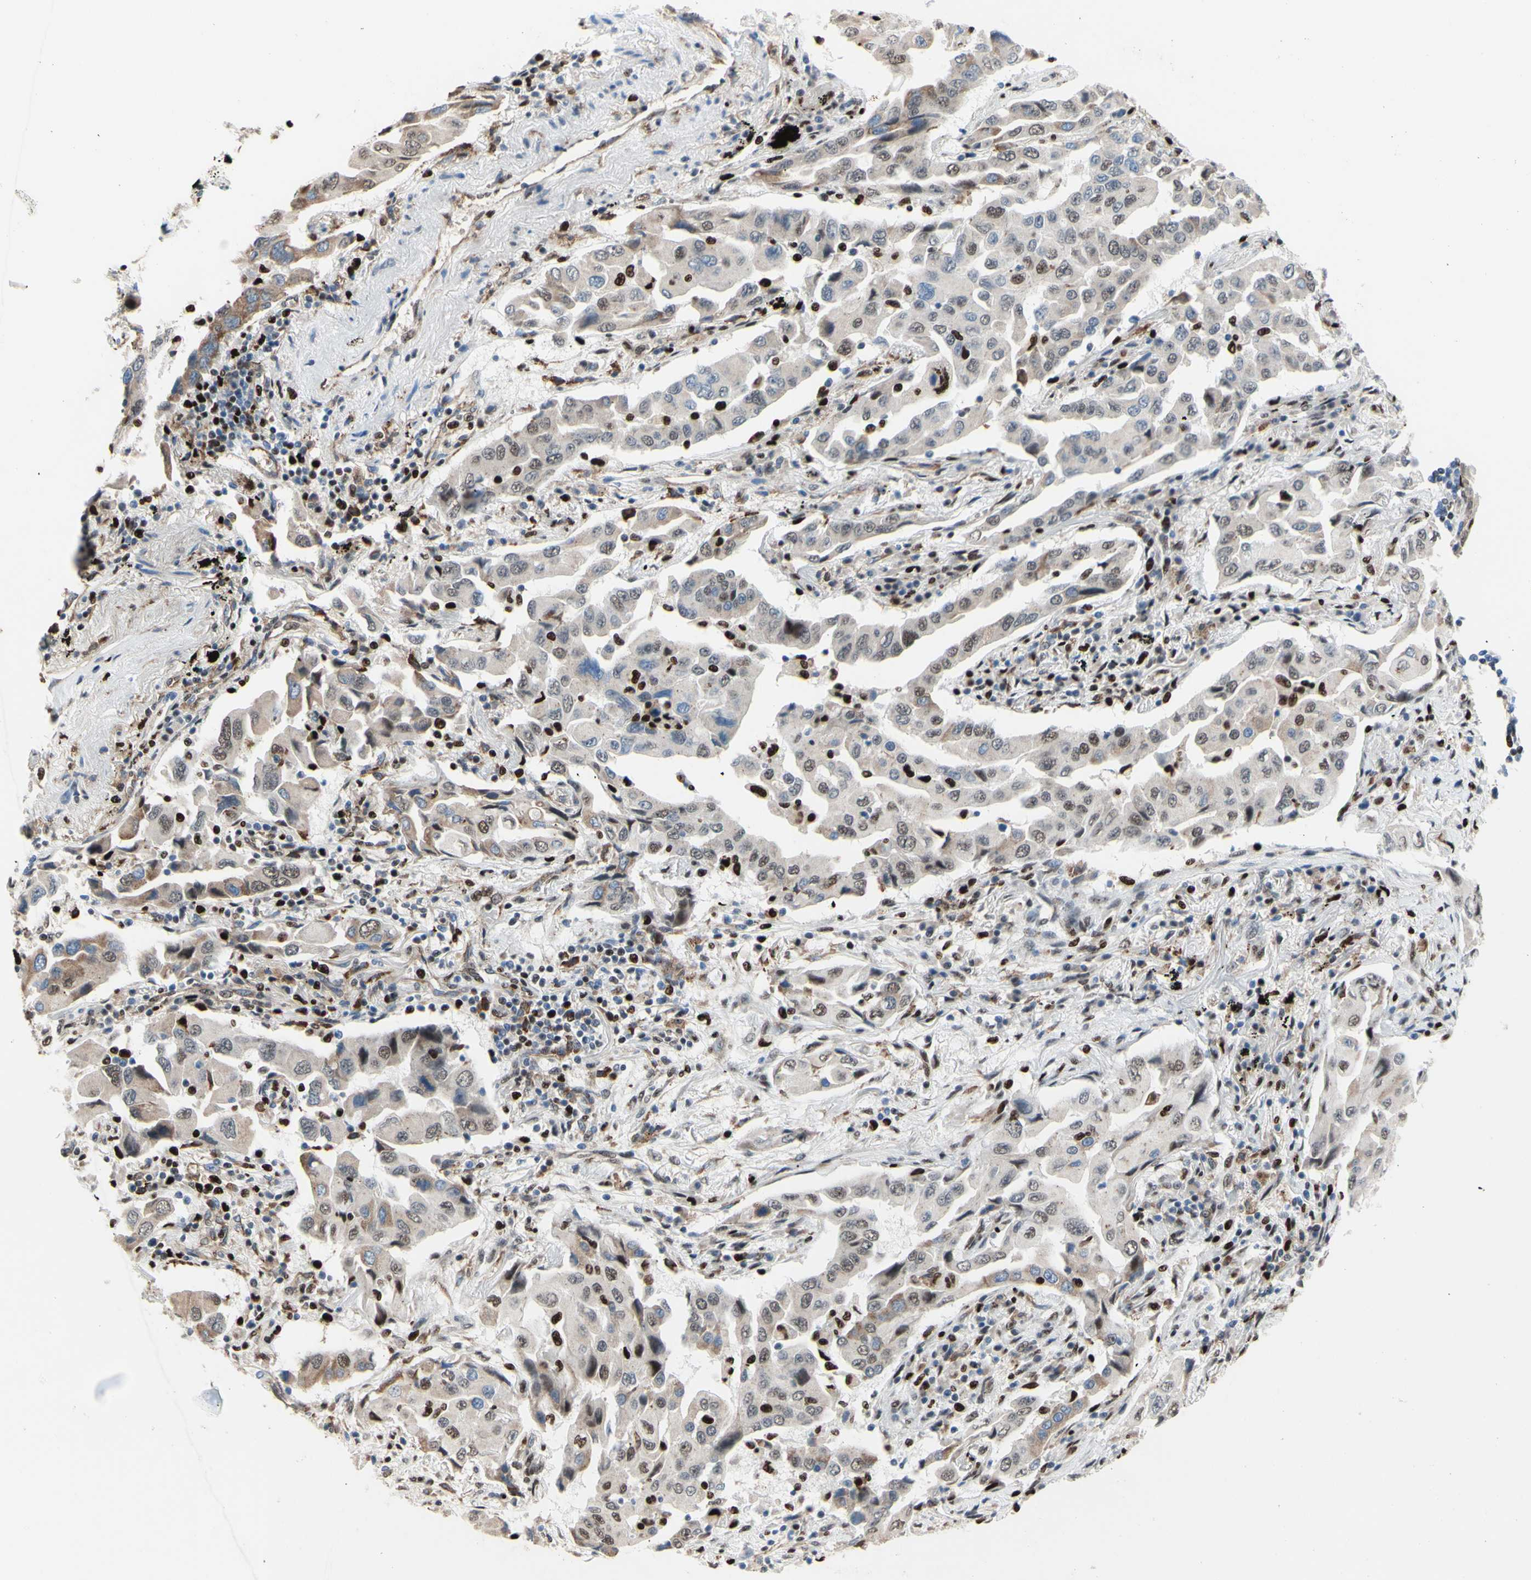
{"staining": {"intensity": "weak", "quantity": ">75%", "location": "cytoplasmic/membranous"}, "tissue": "lung cancer", "cell_type": "Tumor cells", "image_type": "cancer", "snomed": [{"axis": "morphology", "description": "Adenocarcinoma, NOS"}, {"axis": "topography", "description": "Lung"}], "caption": "Lung cancer stained for a protein displays weak cytoplasmic/membranous positivity in tumor cells.", "gene": "EED", "patient": {"sex": "female", "age": 65}}